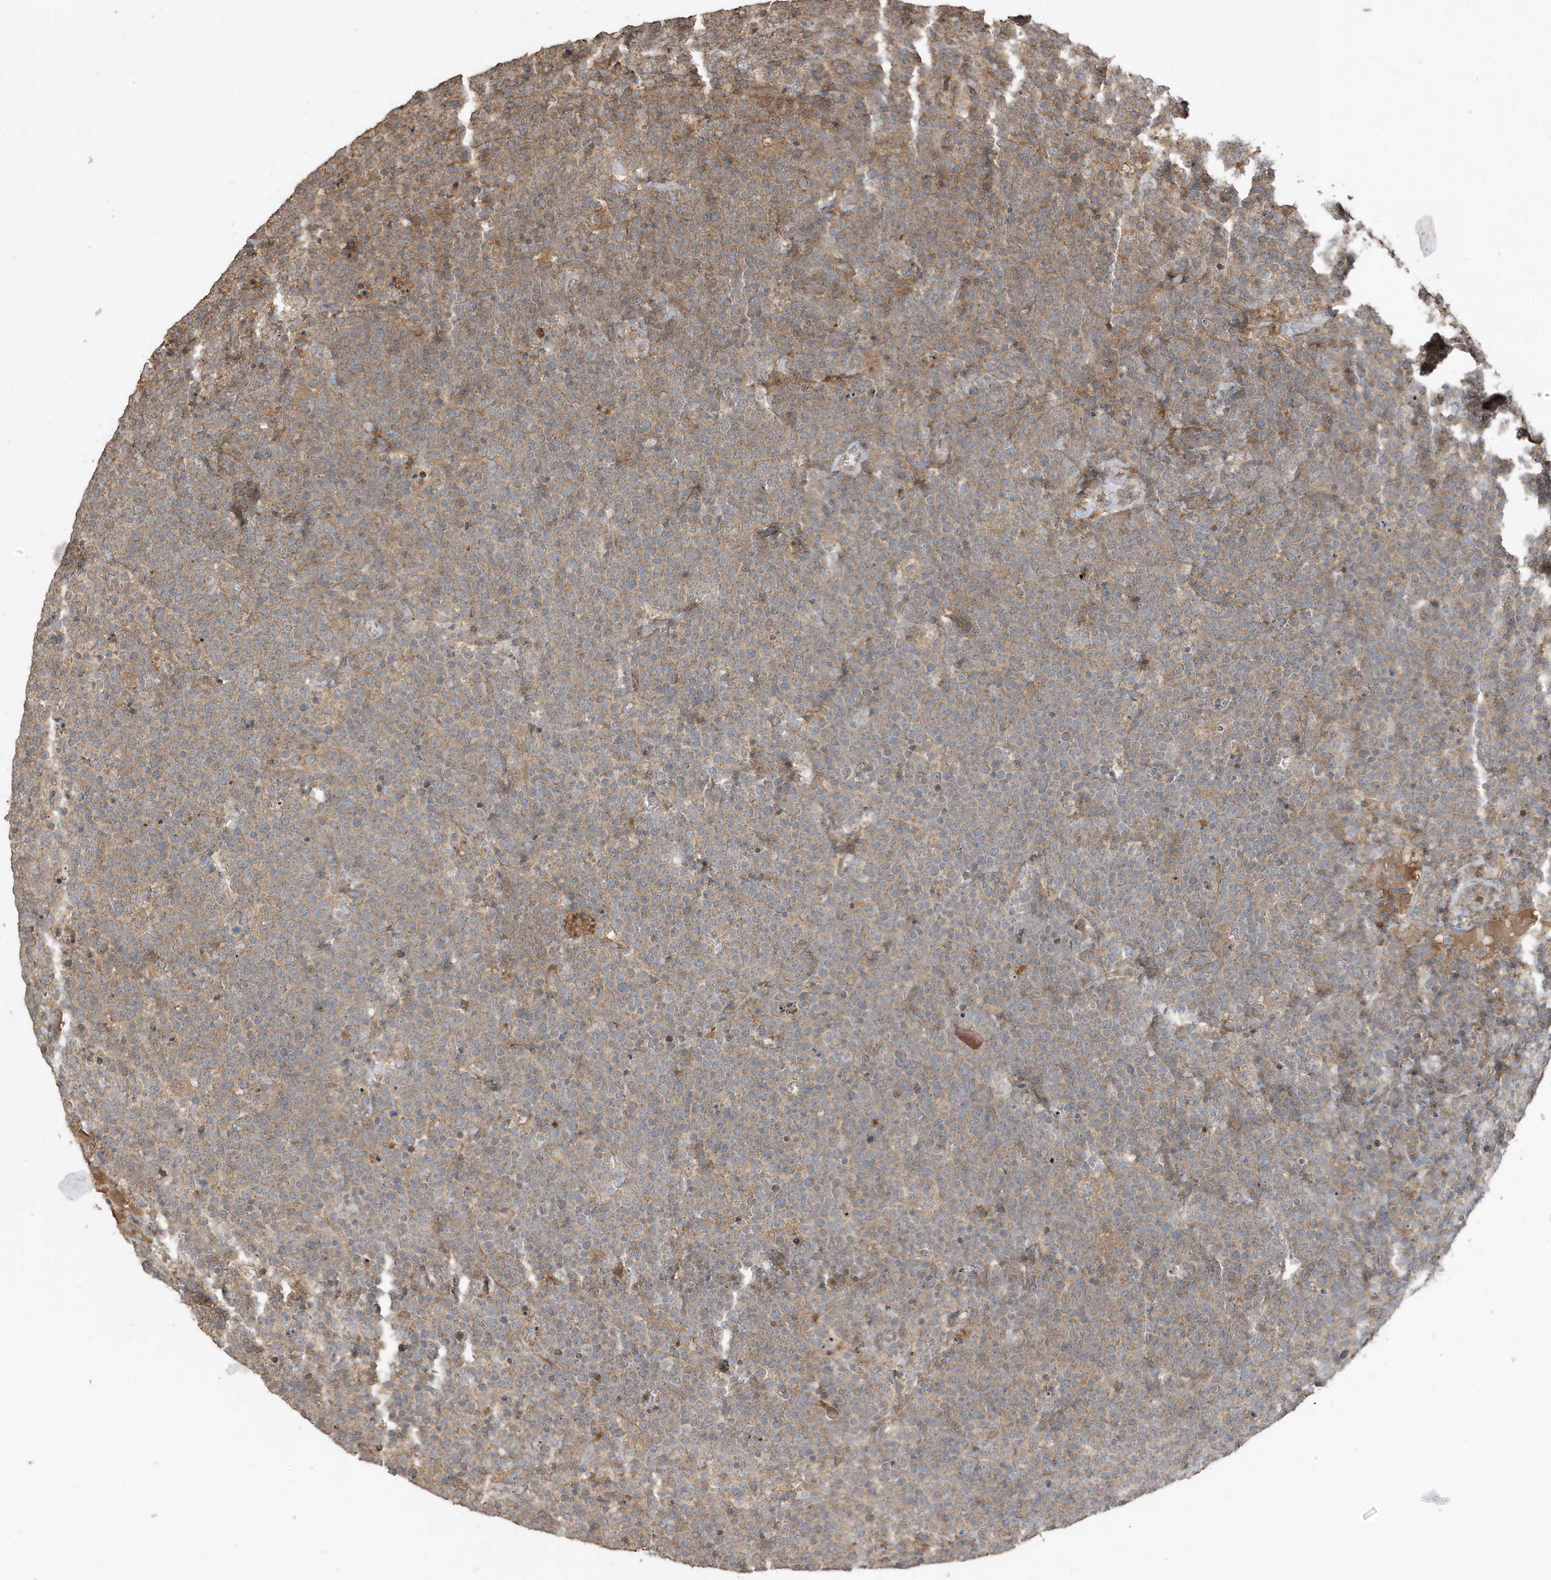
{"staining": {"intensity": "weak", "quantity": ">75%", "location": "cytoplasmic/membranous"}, "tissue": "lymphoma", "cell_type": "Tumor cells", "image_type": "cancer", "snomed": [{"axis": "morphology", "description": "Malignant lymphoma, non-Hodgkin's type, High grade"}, {"axis": "topography", "description": "Lymph node"}], "caption": "About >75% of tumor cells in human lymphoma show weak cytoplasmic/membranous protein staining as visualized by brown immunohistochemical staining.", "gene": "PRRT3", "patient": {"sex": "male", "age": 61}}